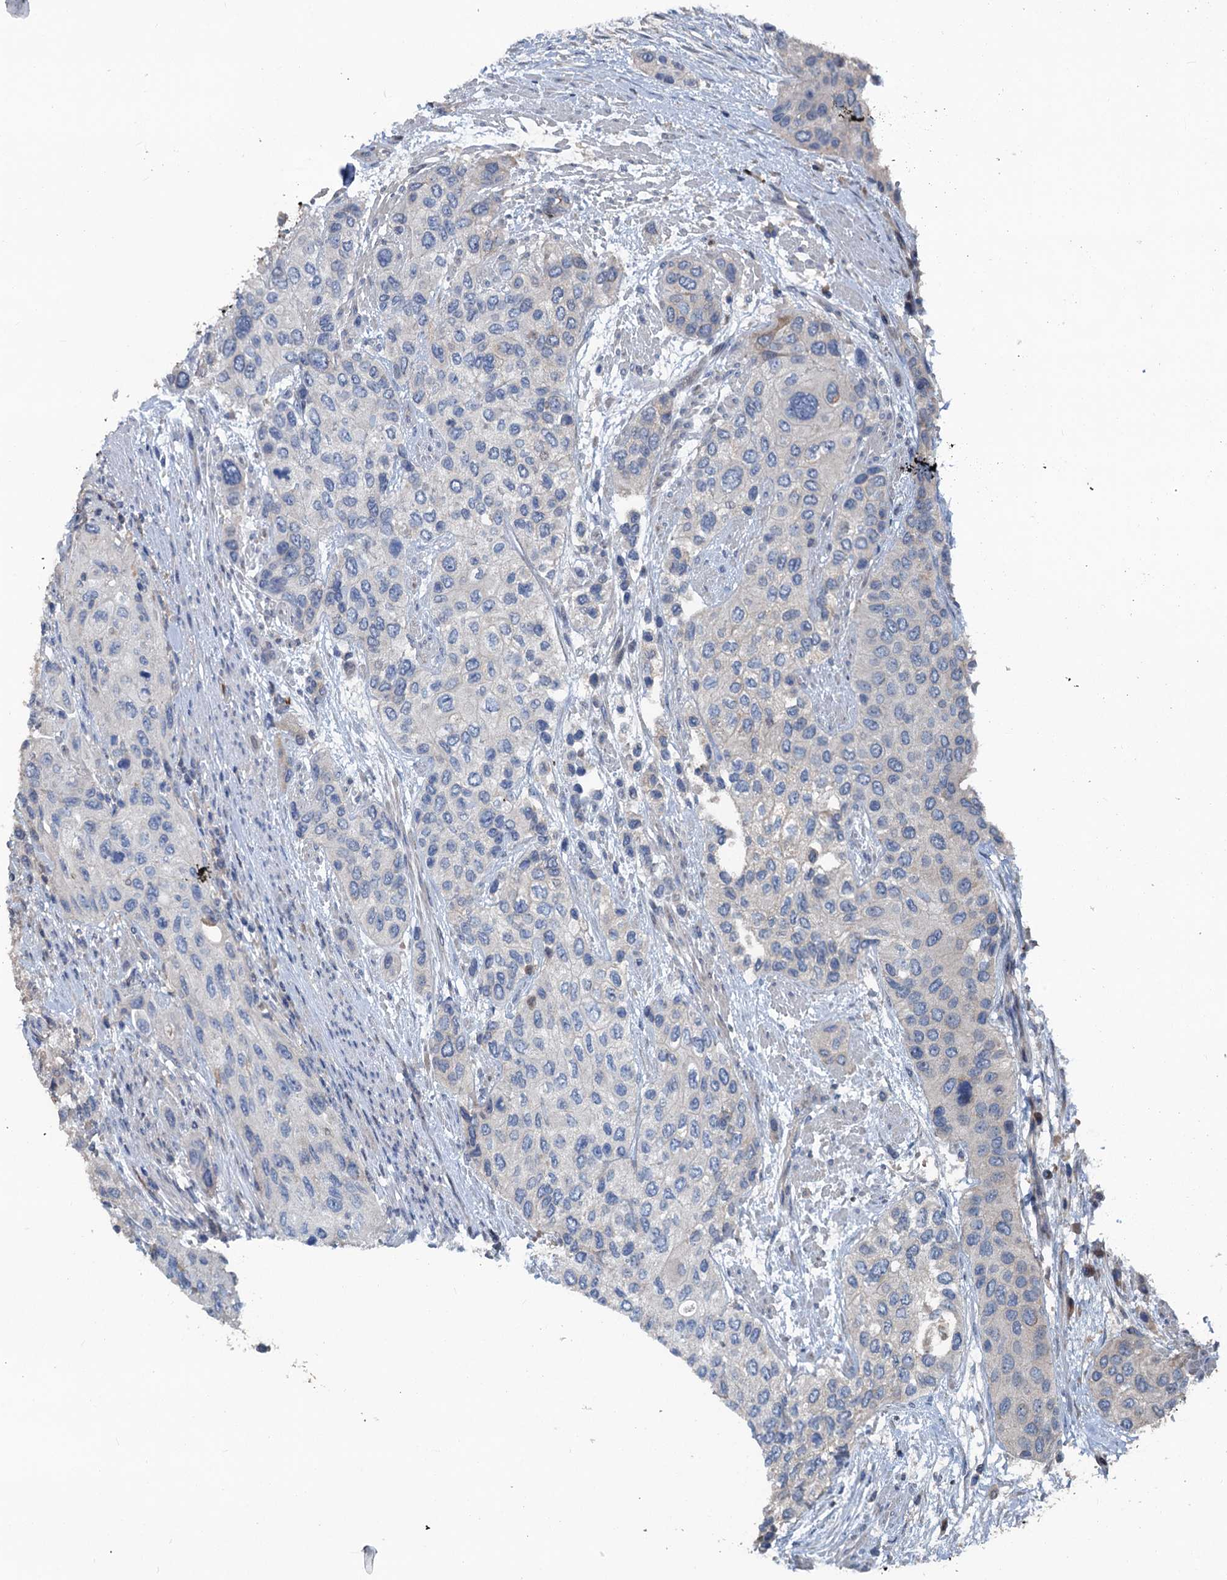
{"staining": {"intensity": "negative", "quantity": "none", "location": "none"}, "tissue": "urothelial cancer", "cell_type": "Tumor cells", "image_type": "cancer", "snomed": [{"axis": "morphology", "description": "Normal tissue, NOS"}, {"axis": "morphology", "description": "Urothelial carcinoma, High grade"}, {"axis": "topography", "description": "Vascular tissue"}, {"axis": "topography", "description": "Urinary bladder"}], "caption": "Immunohistochemistry histopathology image of urothelial cancer stained for a protein (brown), which displays no staining in tumor cells. (DAB immunohistochemistry with hematoxylin counter stain).", "gene": "TEDC1", "patient": {"sex": "female", "age": 56}}